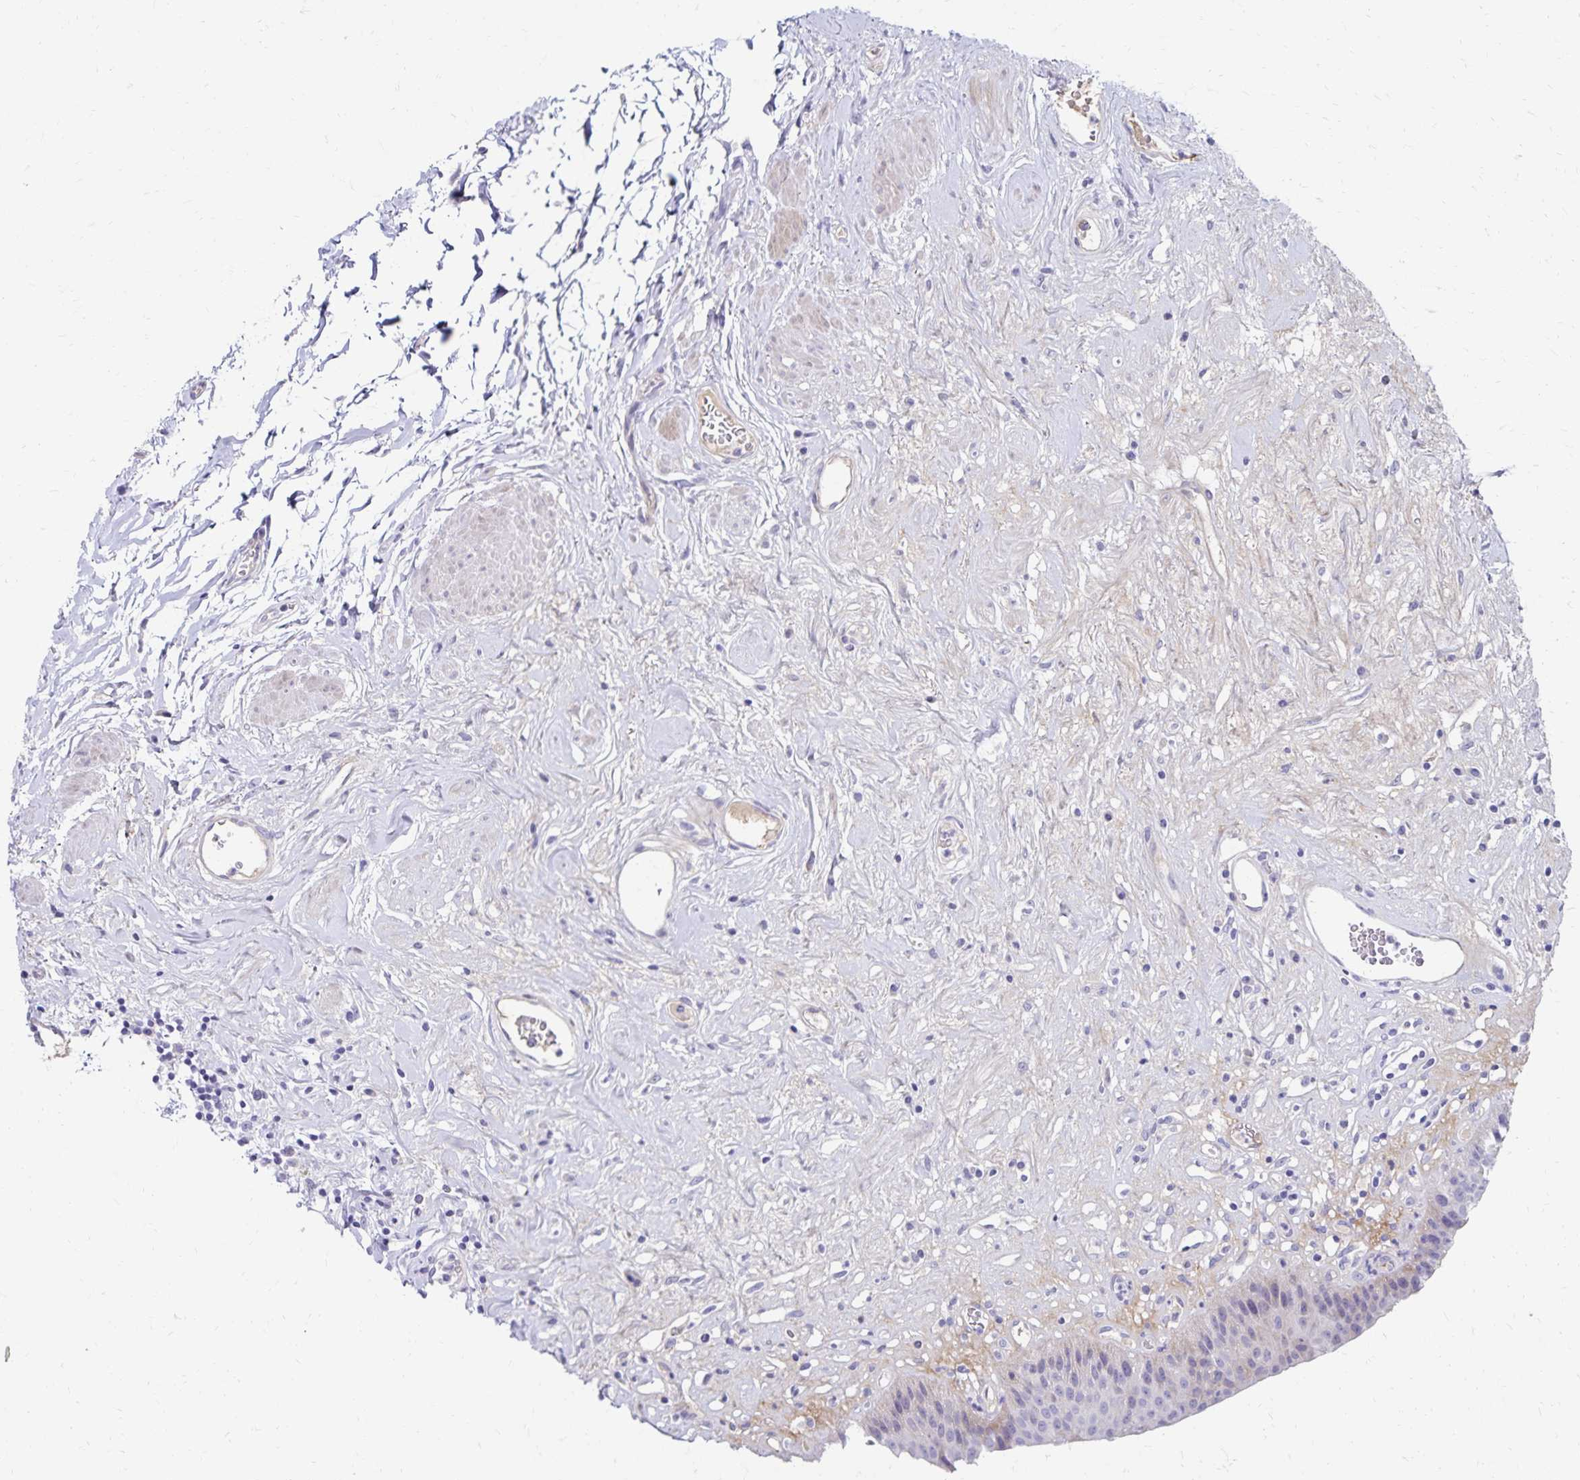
{"staining": {"intensity": "negative", "quantity": "none", "location": "none"}, "tissue": "urinary bladder", "cell_type": "Urothelial cells", "image_type": "normal", "snomed": [{"axis": "morphology", "description": "Normal tissue, NOS"}, {"axis": "topography", "description": "Urinary bladder"}], "caption": "Immunohistochemistry micrograph of normal human urinary bladder stained for a protein (brown), which reveals no staining in urothelial cells.", "gene": "NECAP1", "patient": {"sex": "female", "age": 56}}